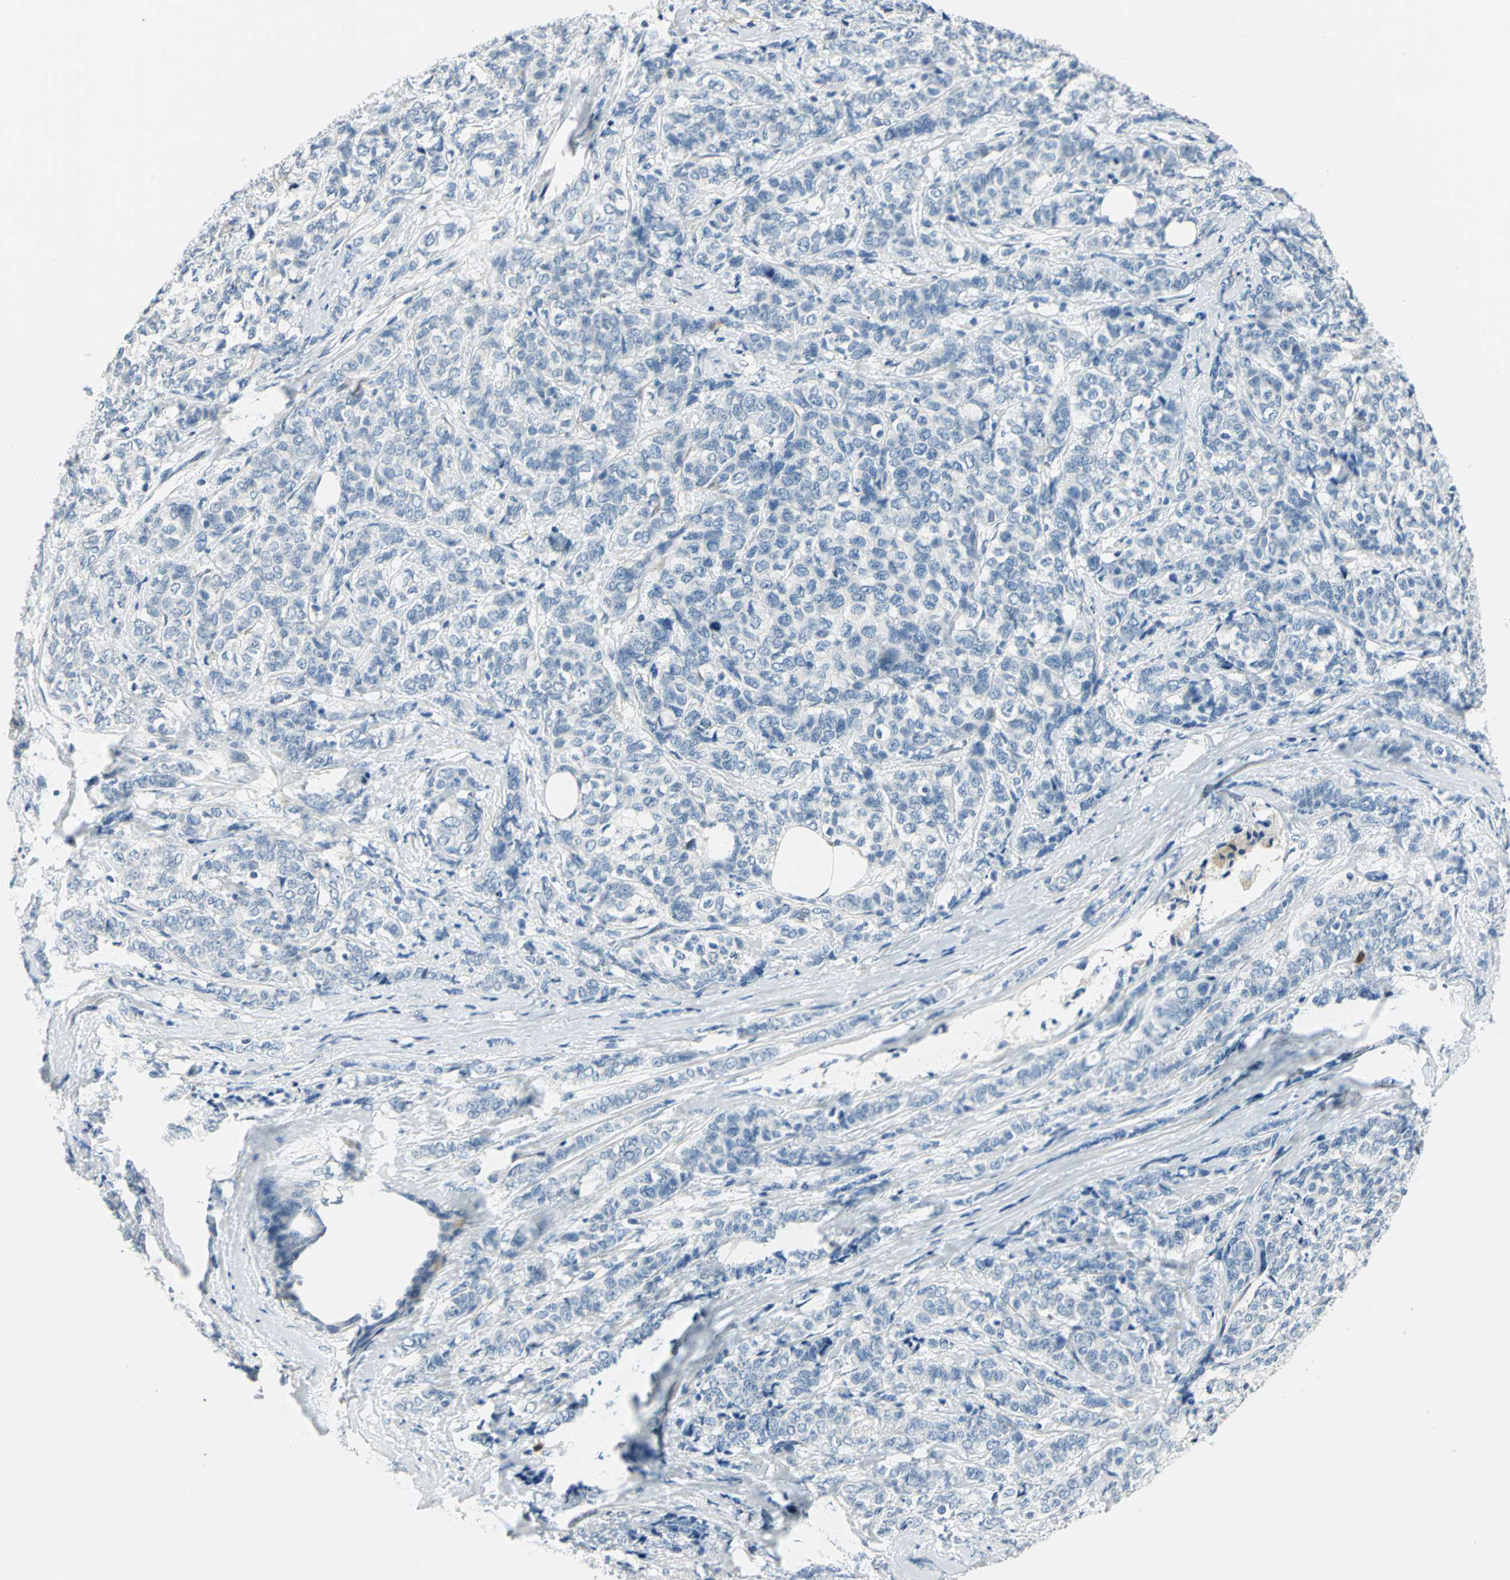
{"staining": {"intensity": "negative", "quantity": "none", "location": "none"}, "tissue": "breast cancer", "cell_type": "Tumor cells", "image_type": "cancer", "snomed": [{"axis": "morphology", "description": "Lobular carcinoma"}, {"axis": "topography", "description": "Breast"}], "caption": "A high-resolution photomicrograph shows immunohistochemistry staining of lobular carcinoma (breast), which demonstrates no significant staining in tumor cells.", "gene": "UCHL1", "patient": {"sex": "female", "age": 60}}